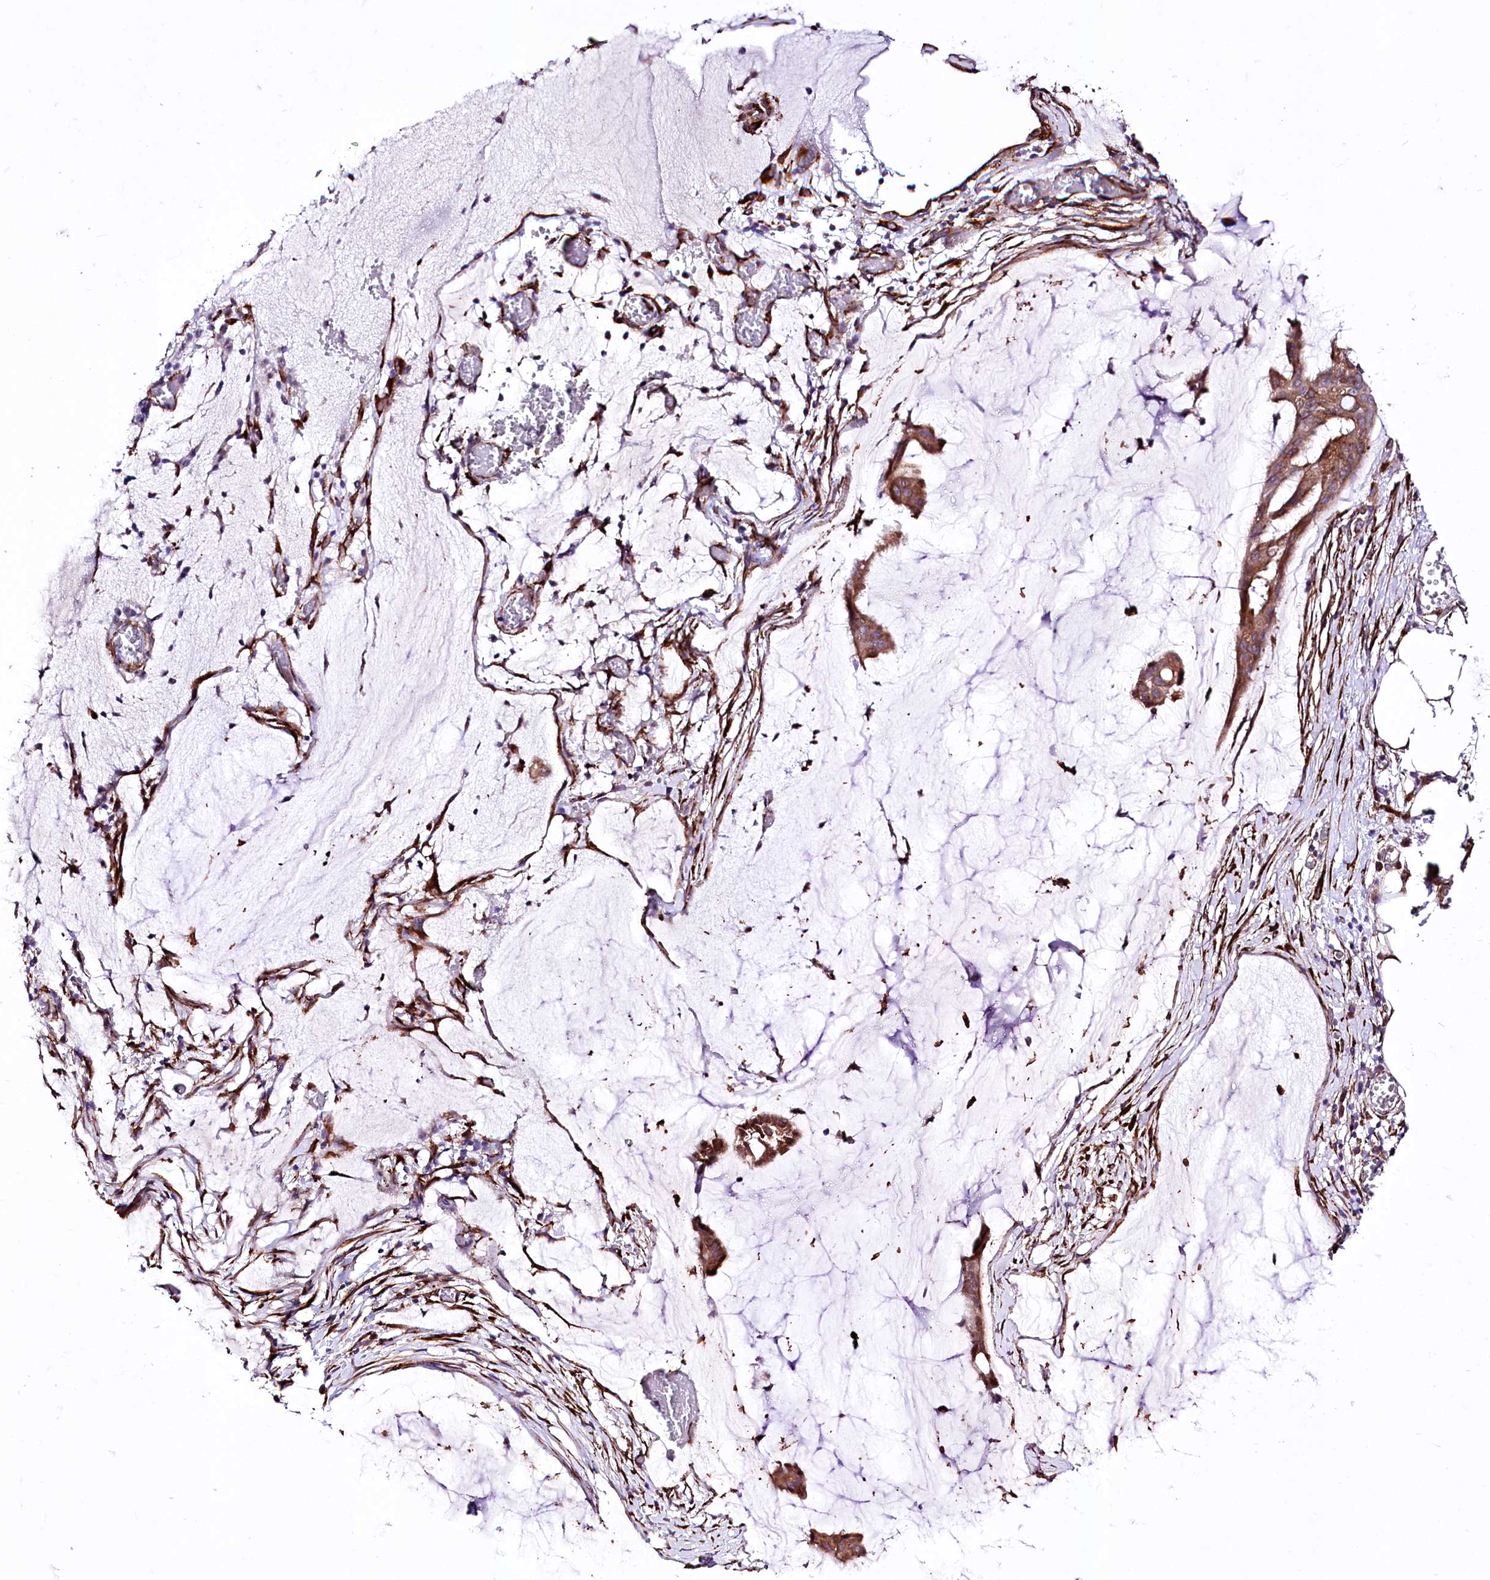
{"staining": {"intensity": "moderate", "quantity": ">75%", "location": "cytoplasmic/membranous"}, "tissue": "ovarian cancer", "cell_type": "Tumor cells", "image_type": "cancer", "snomed": [{"axis": "morphology", "description": "Cystadenocarcinoma, mucinous, NOS"}, {"axis": "topography", "description": "Ovary"}], "caption": "Immunohistochemical staining of ovarian mucinous cystadenocarcinoma demonstrates medium levels of moderate cytoplasmic/membranous staining in about >75% of tumor cells.", "gene": "WWC1", "patient": {"sex": "female", "age": 73}}